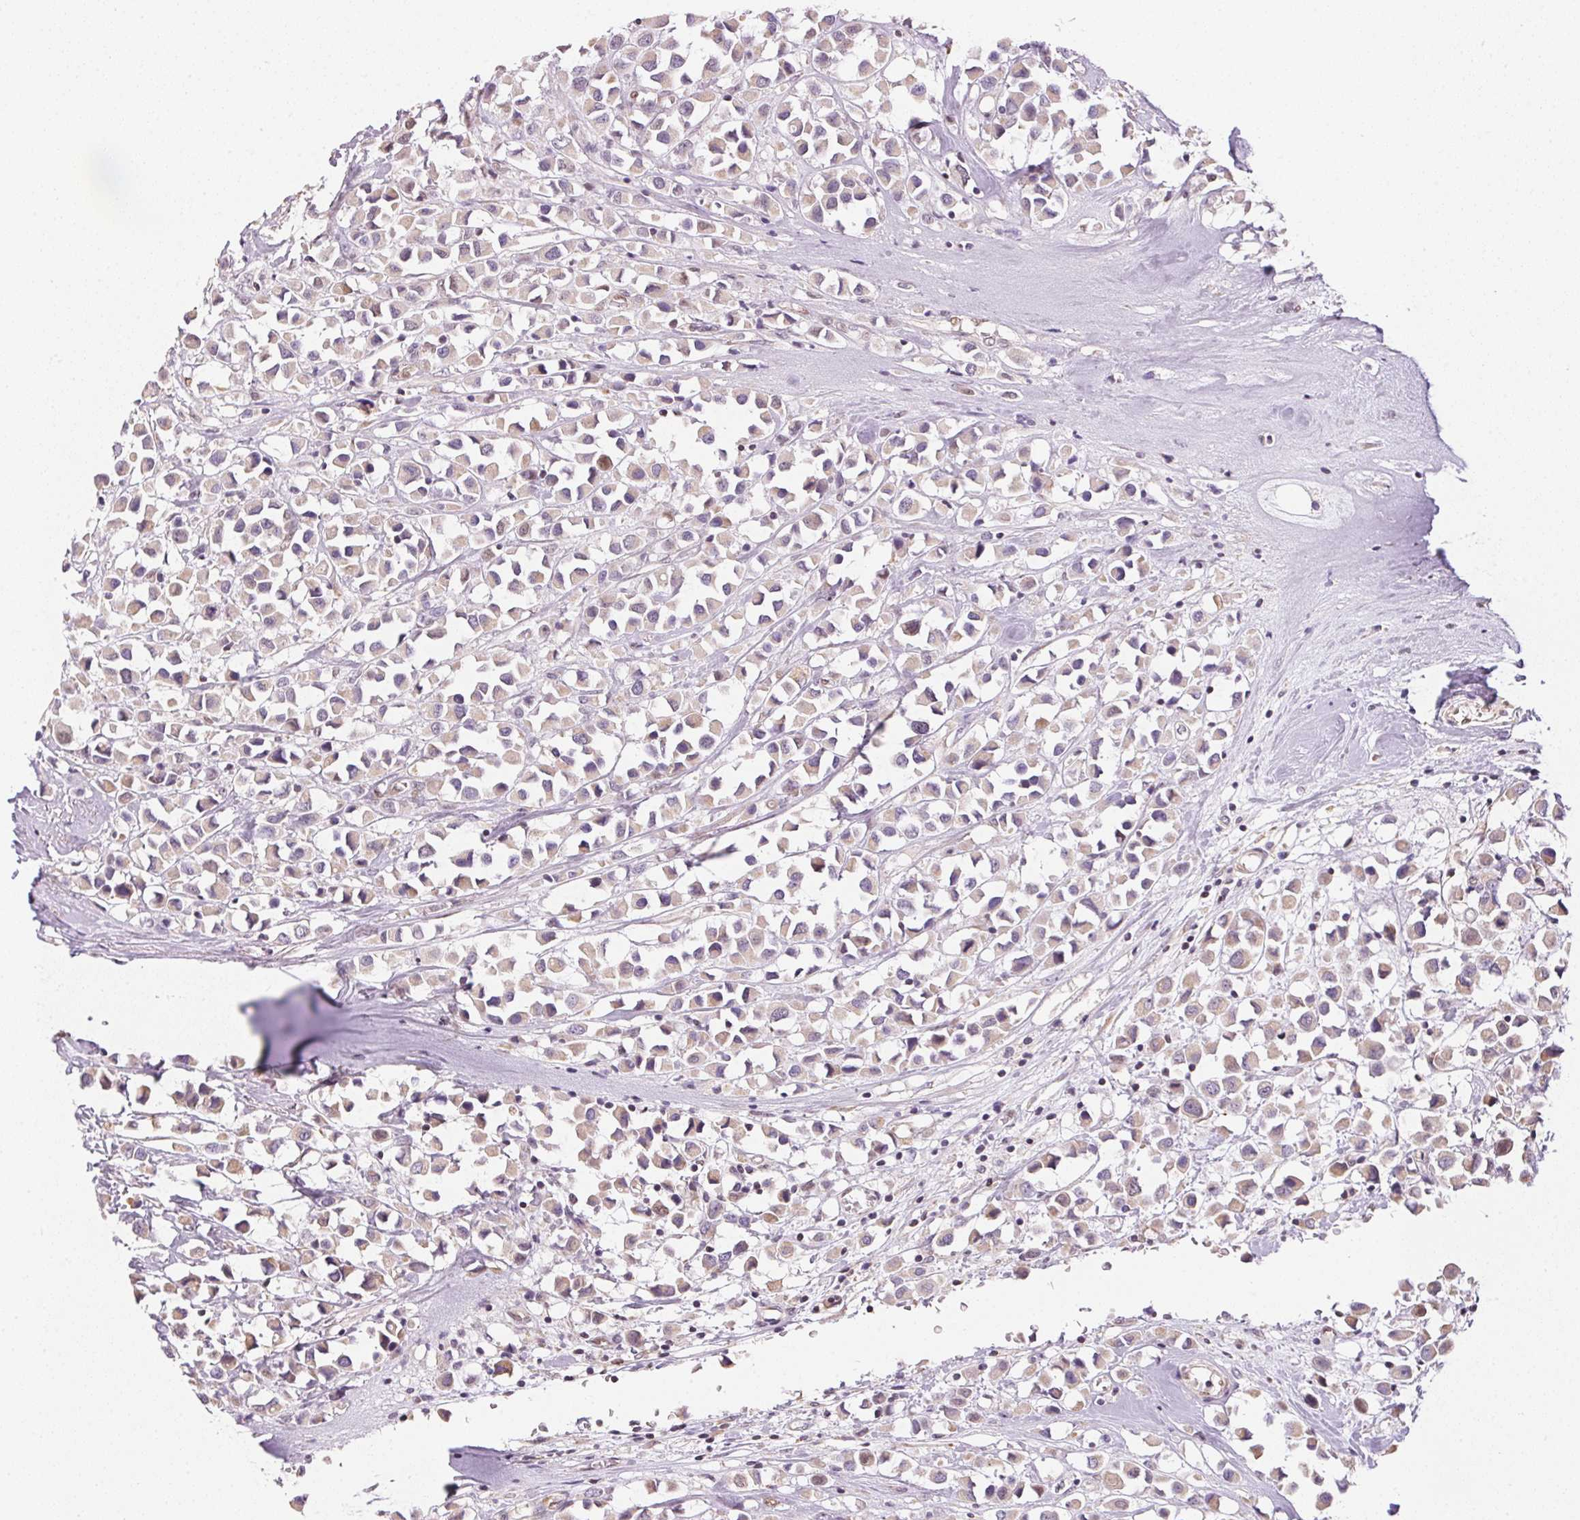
{"staining": {"intensity": "weak", "quantity": "25%-75%", "location": "cytoplasmic/membranous"}, "tissue": "breast cancer", "cell_type": "Tumor cells", "image_type": "cancer", "snomed": [{"axis": "morphology", "description": "Duct carcinoma"}, {"axis": "topography", "description": "Breast"}], "caption": "IHC of human invasive ductal carcinoma (breast) exhibits low levels of weak cytoplasmic/membranous positivity in about 25%-75% of tumor cells. (DAB IHC, brown staining for protein, blue staining for nuclei).", "gene": "SC5D", "patient": {"sex": "female", "age": 61}}